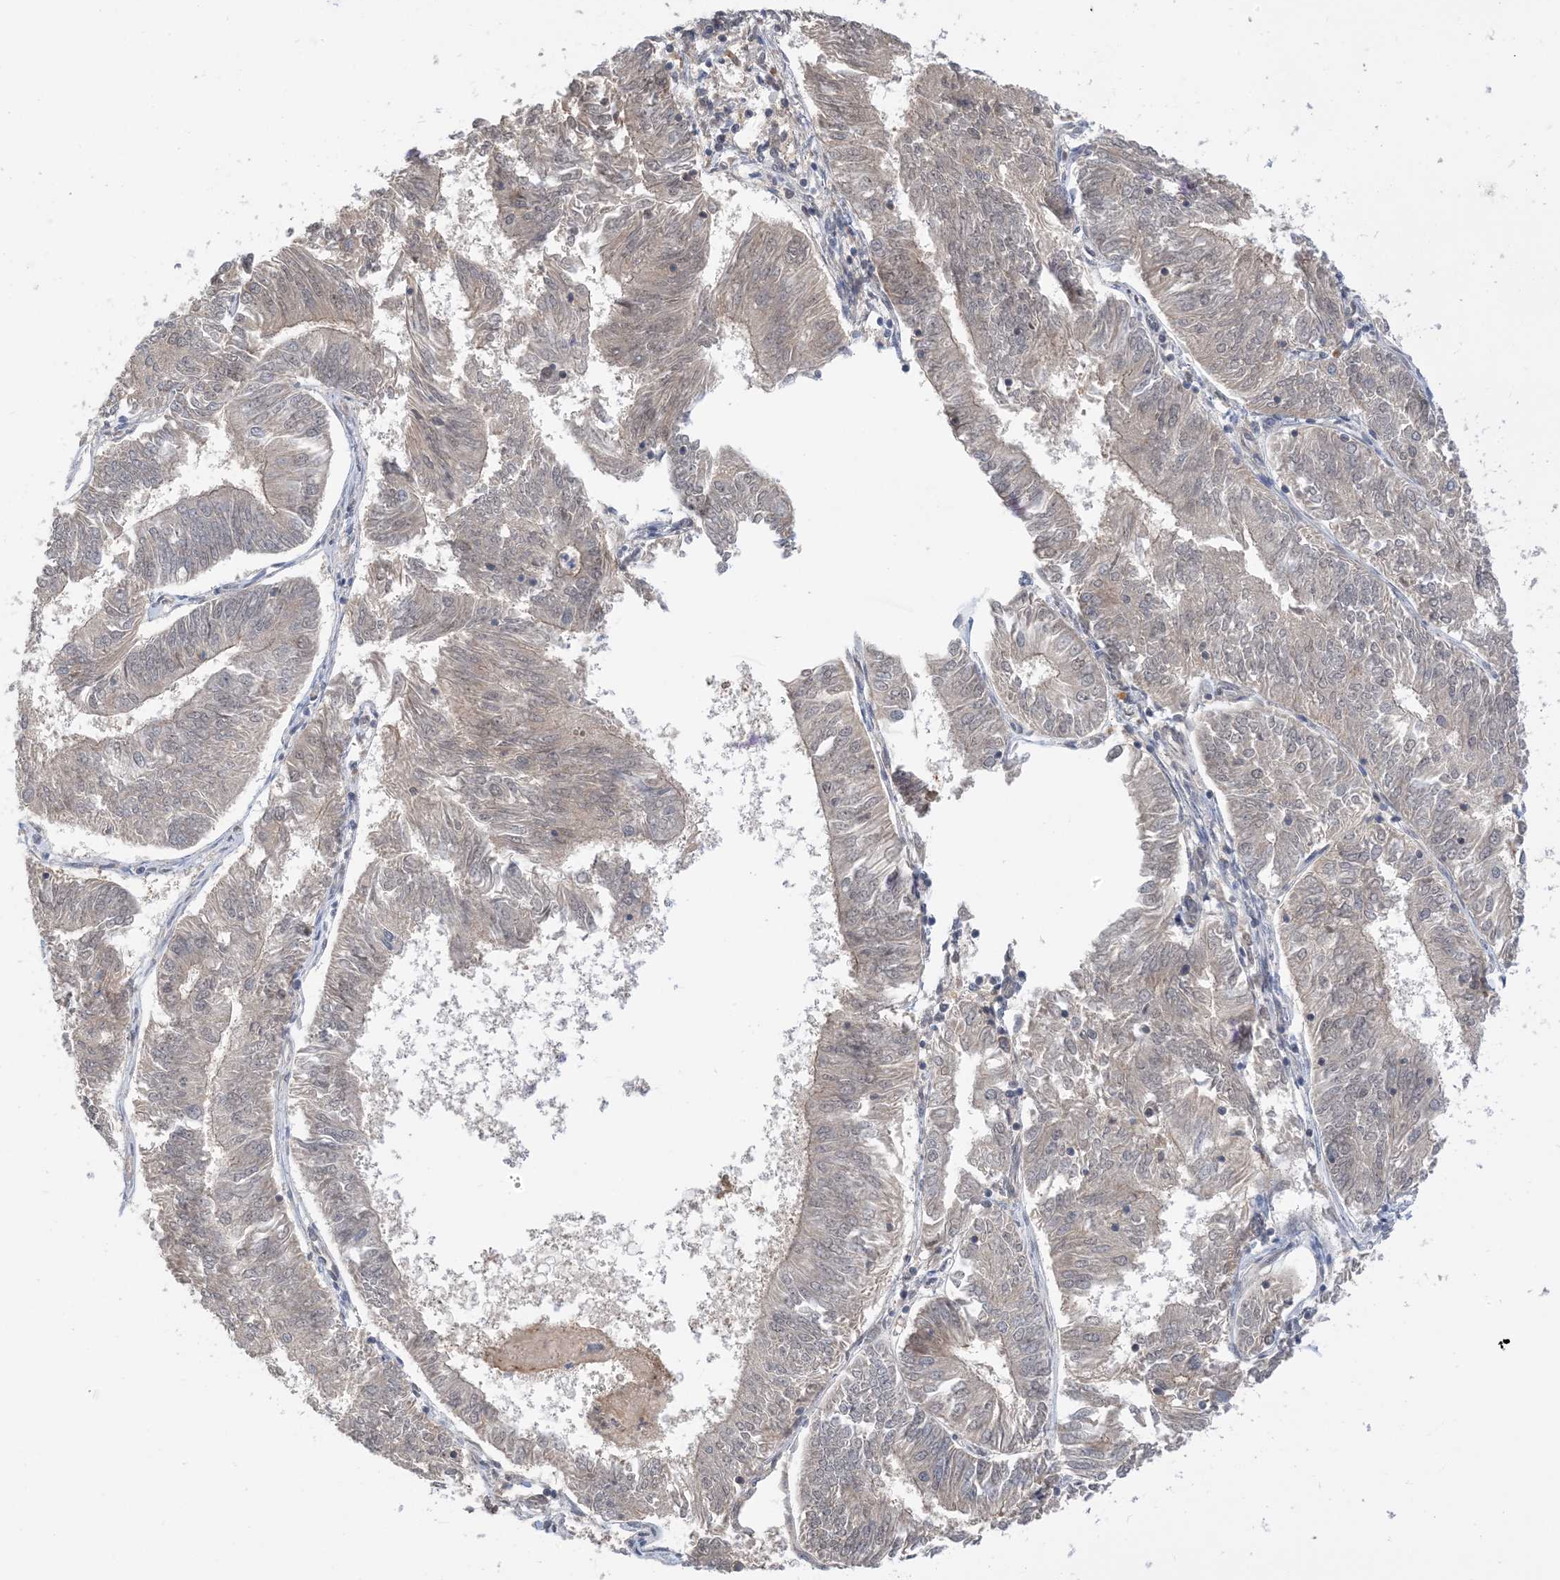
{"staining": {"intensity": "negative", "quantity": "none", "location": "none"}, "tissue": "endometrial cancer", "cell_type": "Tumor cells", "image_type": "cancer", "snomed": [{"axis": "morphology", "description": "Adenocarcinoma, NOS"}, {"axis": "topography", "description": "Endometrium"}], "caption": "High power microscopy photomicrograph of an immunohistochemistry photomicrograph of endometrial cancer, revealing no significant positivity in tumor cells.", "gene": "WDR26", "patient": {"sex": "female", "age": 58}}